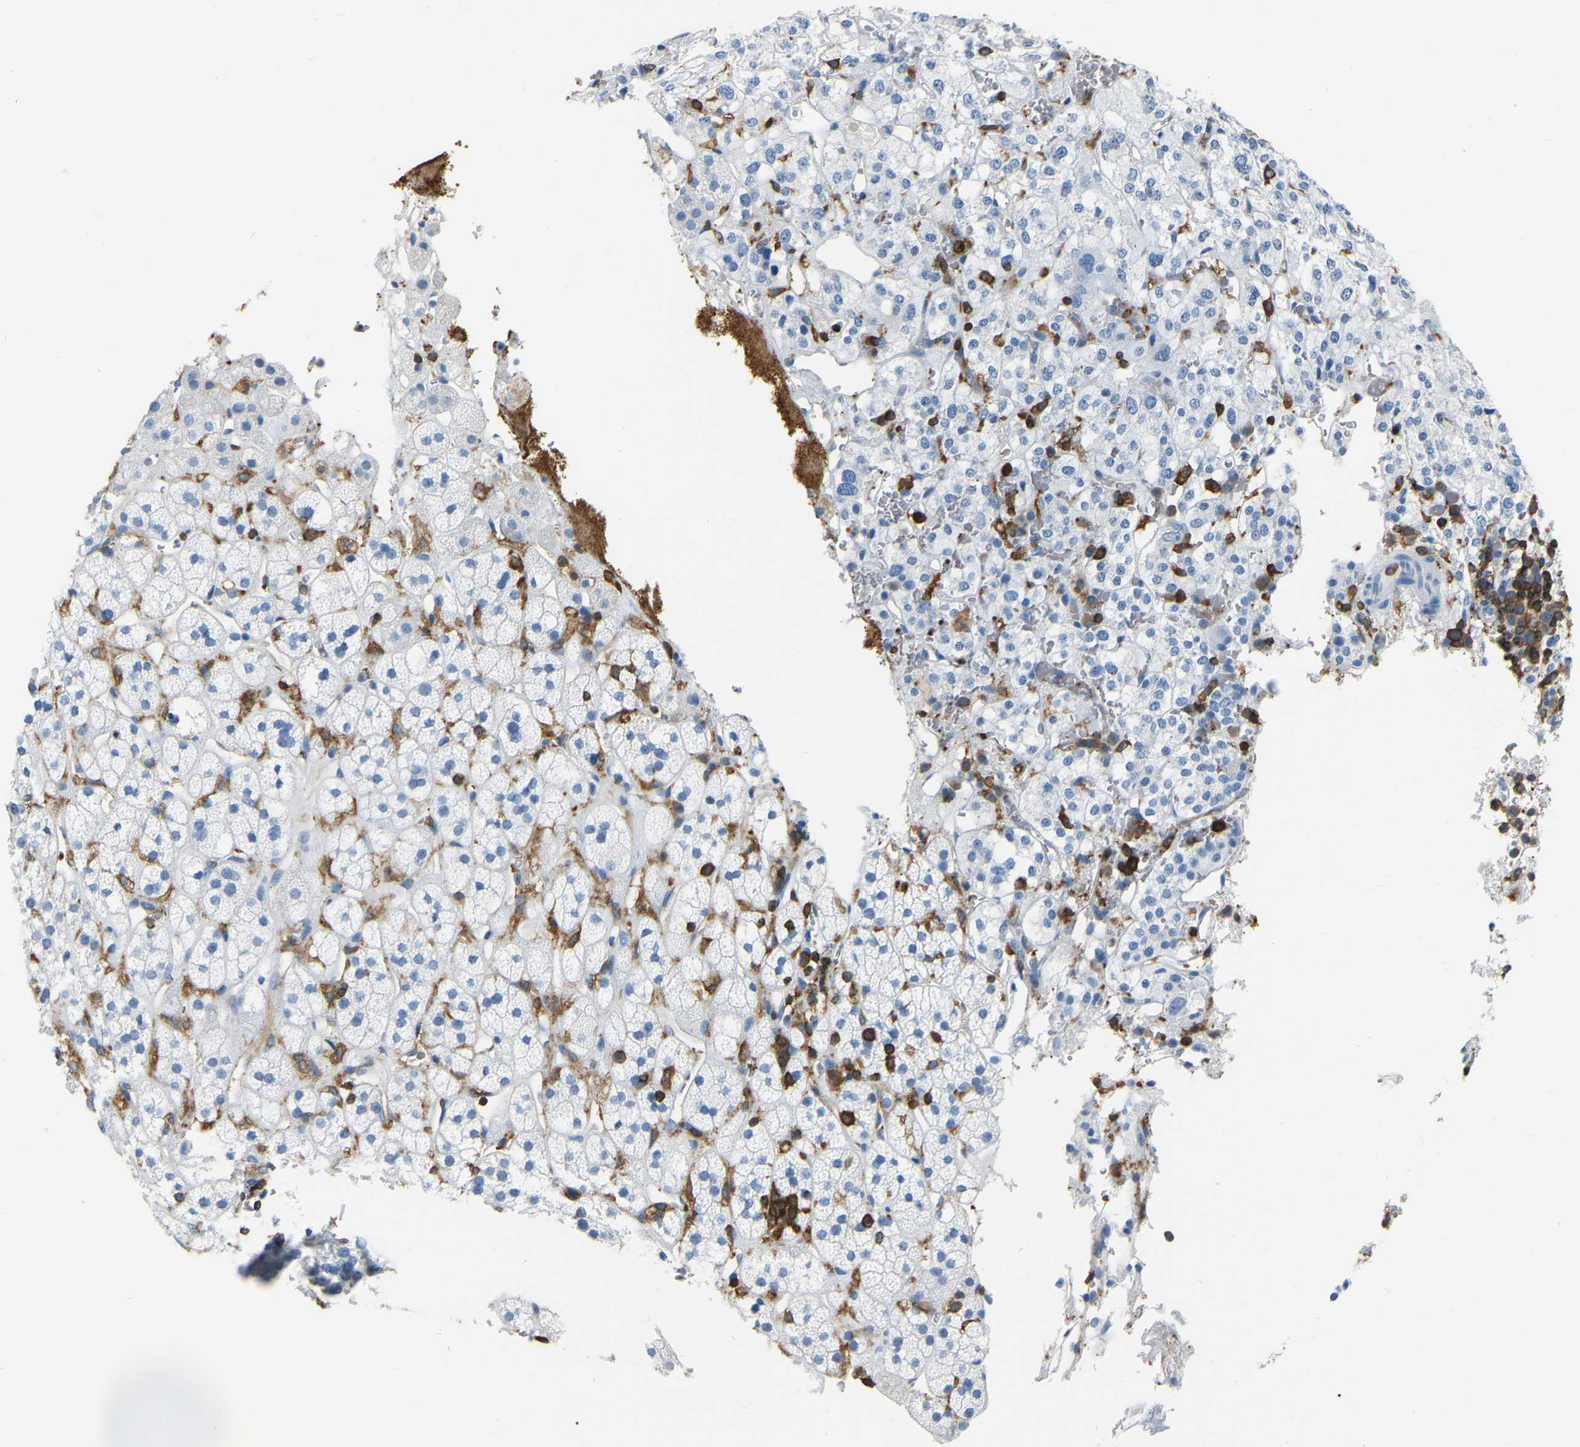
{"staining": {"intensity": "negative", "quantity": "none", "location": "none"}, "tissue": "adrenal gland", "cell_type": "Glandular cells", "image_type": "normal", "snomed": [{"axis": "morphology", "description": "Normal tissue, NOS"}, {"axis": "topography", "description": "Adrenal gland"}], "caption": "High power microscopy image of an immunohistochemistry photomicrograph of unremarkable adrenal gland, revealing no significant expression in glandular cells.", "gene": "ARHGAP45", "patient": {"sex": "male", "age": 56}}